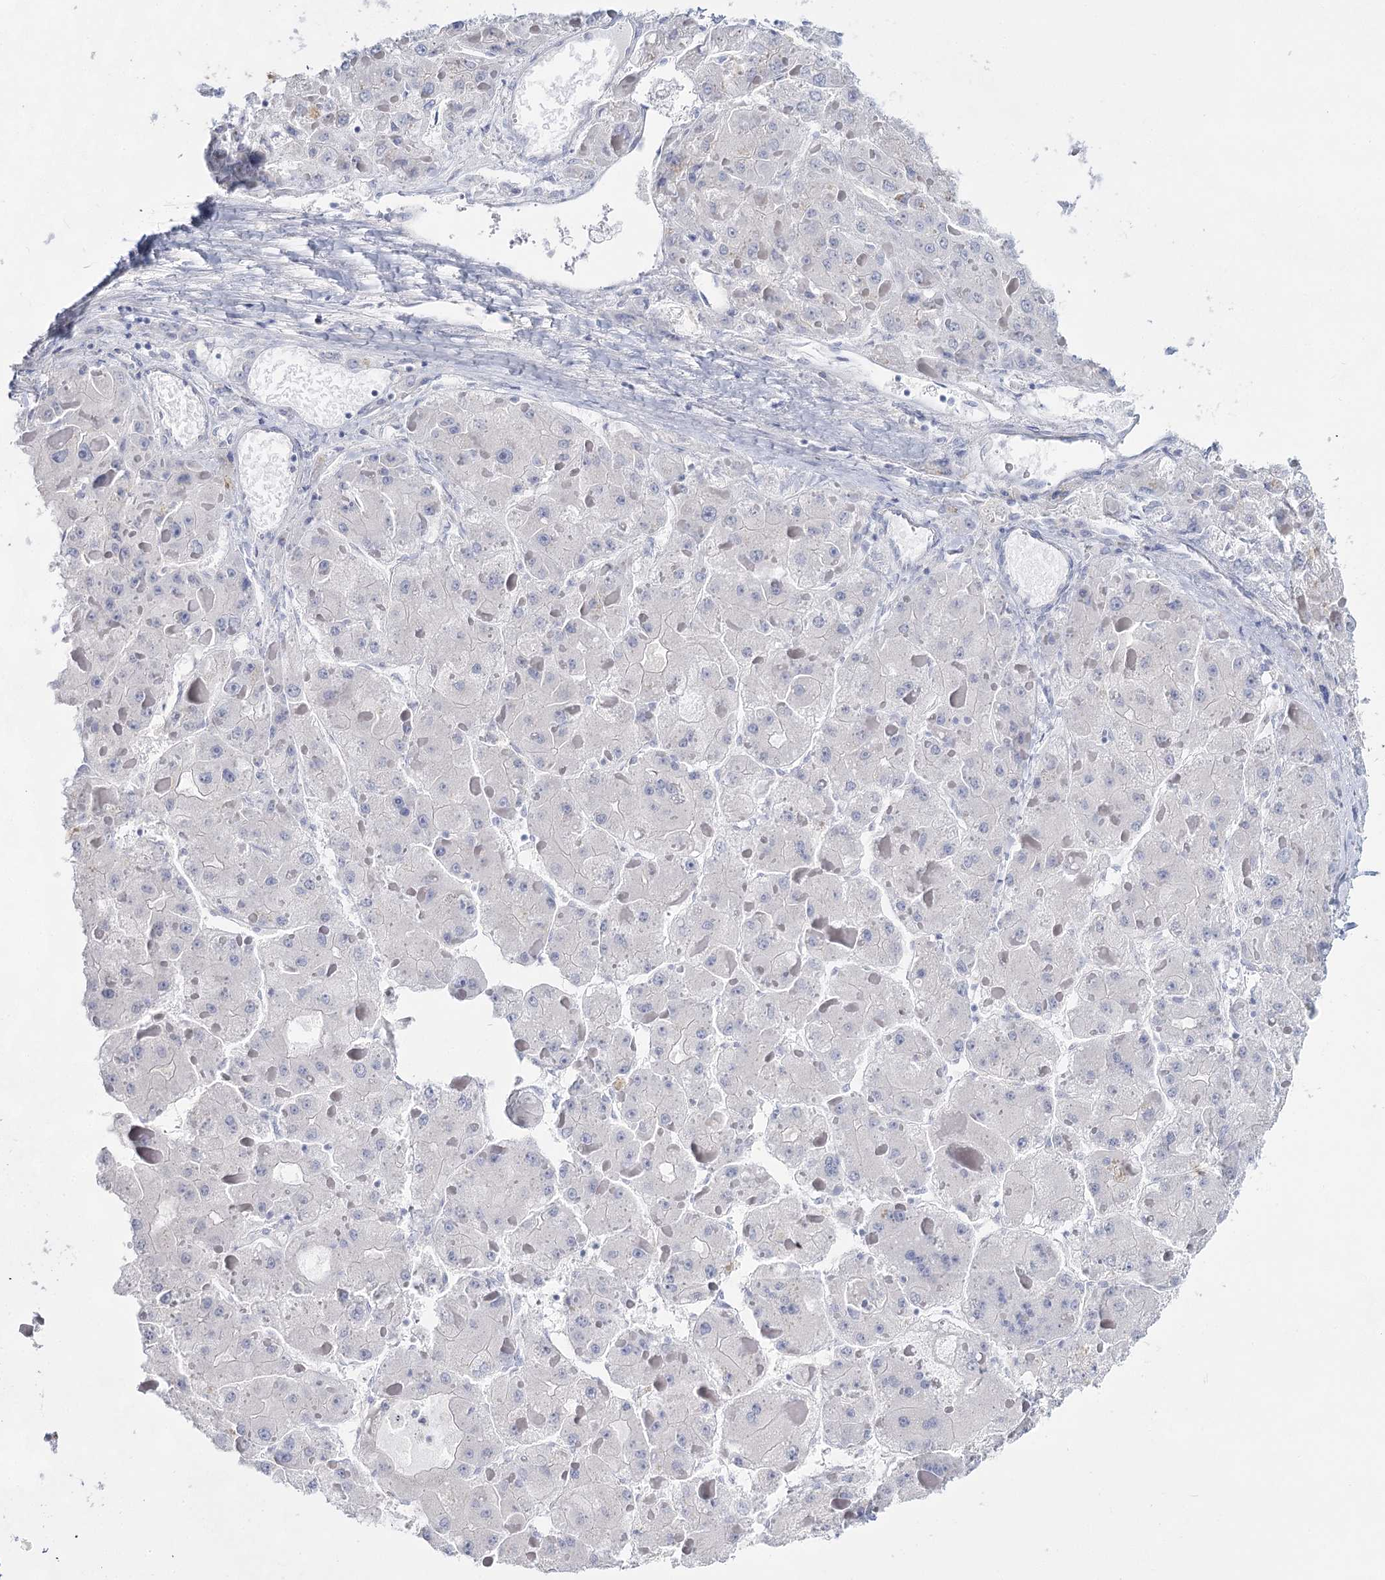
{"staining": {"intensity": "negative", "quantity": "none", "location": "none"}, "tissue": "liver cancer", "cell_type": "Tumor cells", "image_type": "cancer", "snomed": [{"axis": "morphology", "description": "Carcinoma, Hepatocellular, NOS"}, {"axis": "topography", "description": "Liver"}], "caption": "Human liver cancer (hepatocellular carcinoma) stained for a protein using IHC demonstrates no expression in tumor cells.", "gene": "SLC17A2", "patient": {"sex": "female", "age": 73}}